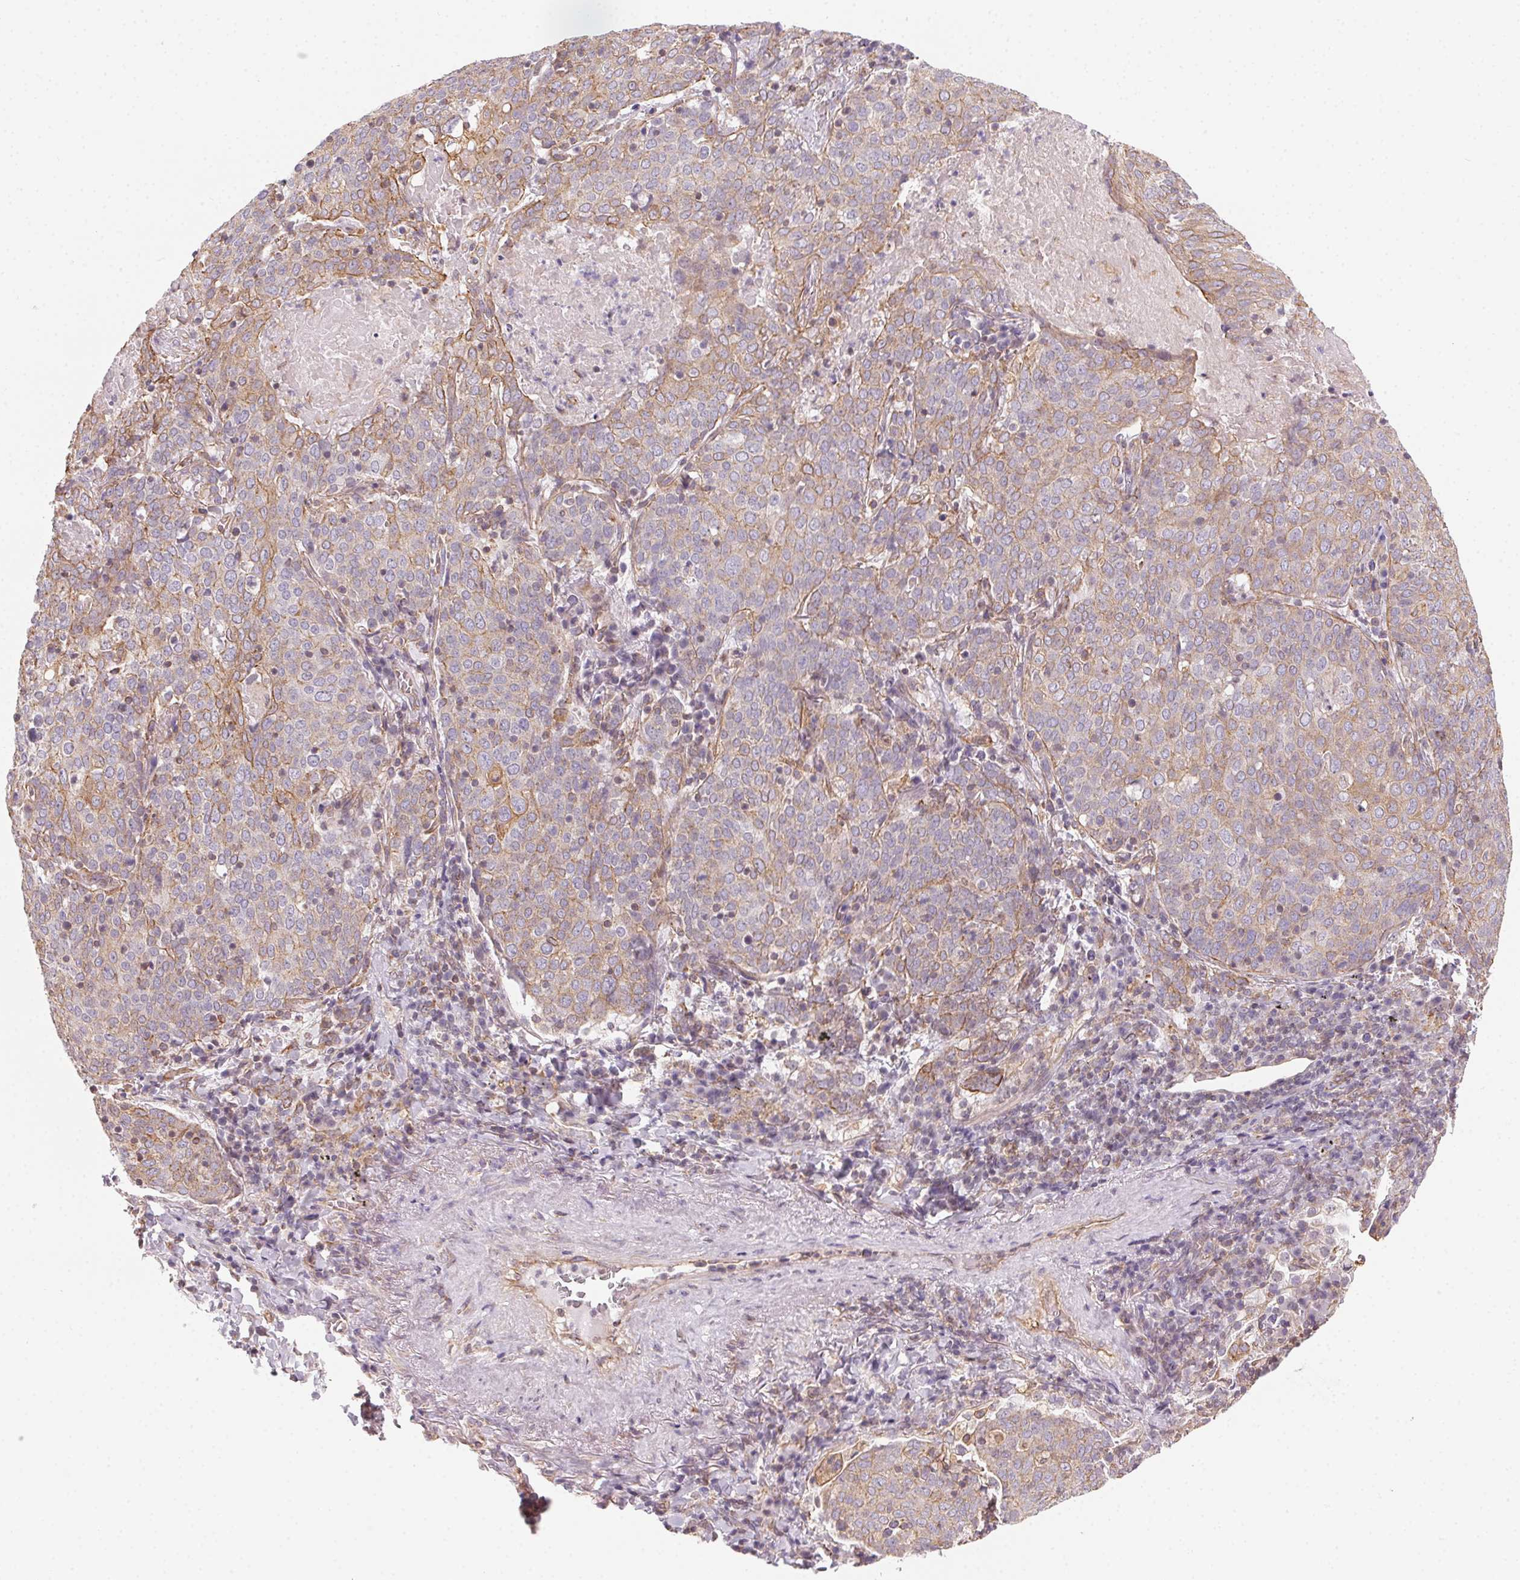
{"staining": {"intensity": "weak", "quantity": ">75%", "location": "cytoplasmic/membranous"}, "tissue": "lung cancer", "cell_type": "Tumor cells", "image_type": "cancer", "snomed": [{"axis": "morphology", "description": "Squamous cell carcinoma, NOS"}, {"axis": "topography", "description": "Lung"}], "caption": "The micrograph demonstrates immunohistochemical staining of lung cancer (squamous cell carcinoma). There is weak cytoplasmic/membranous expression is present in about >75% of tumor cells.", "gene": "PLA2G4F", "patient": {"sex": "male", "age": 82}}